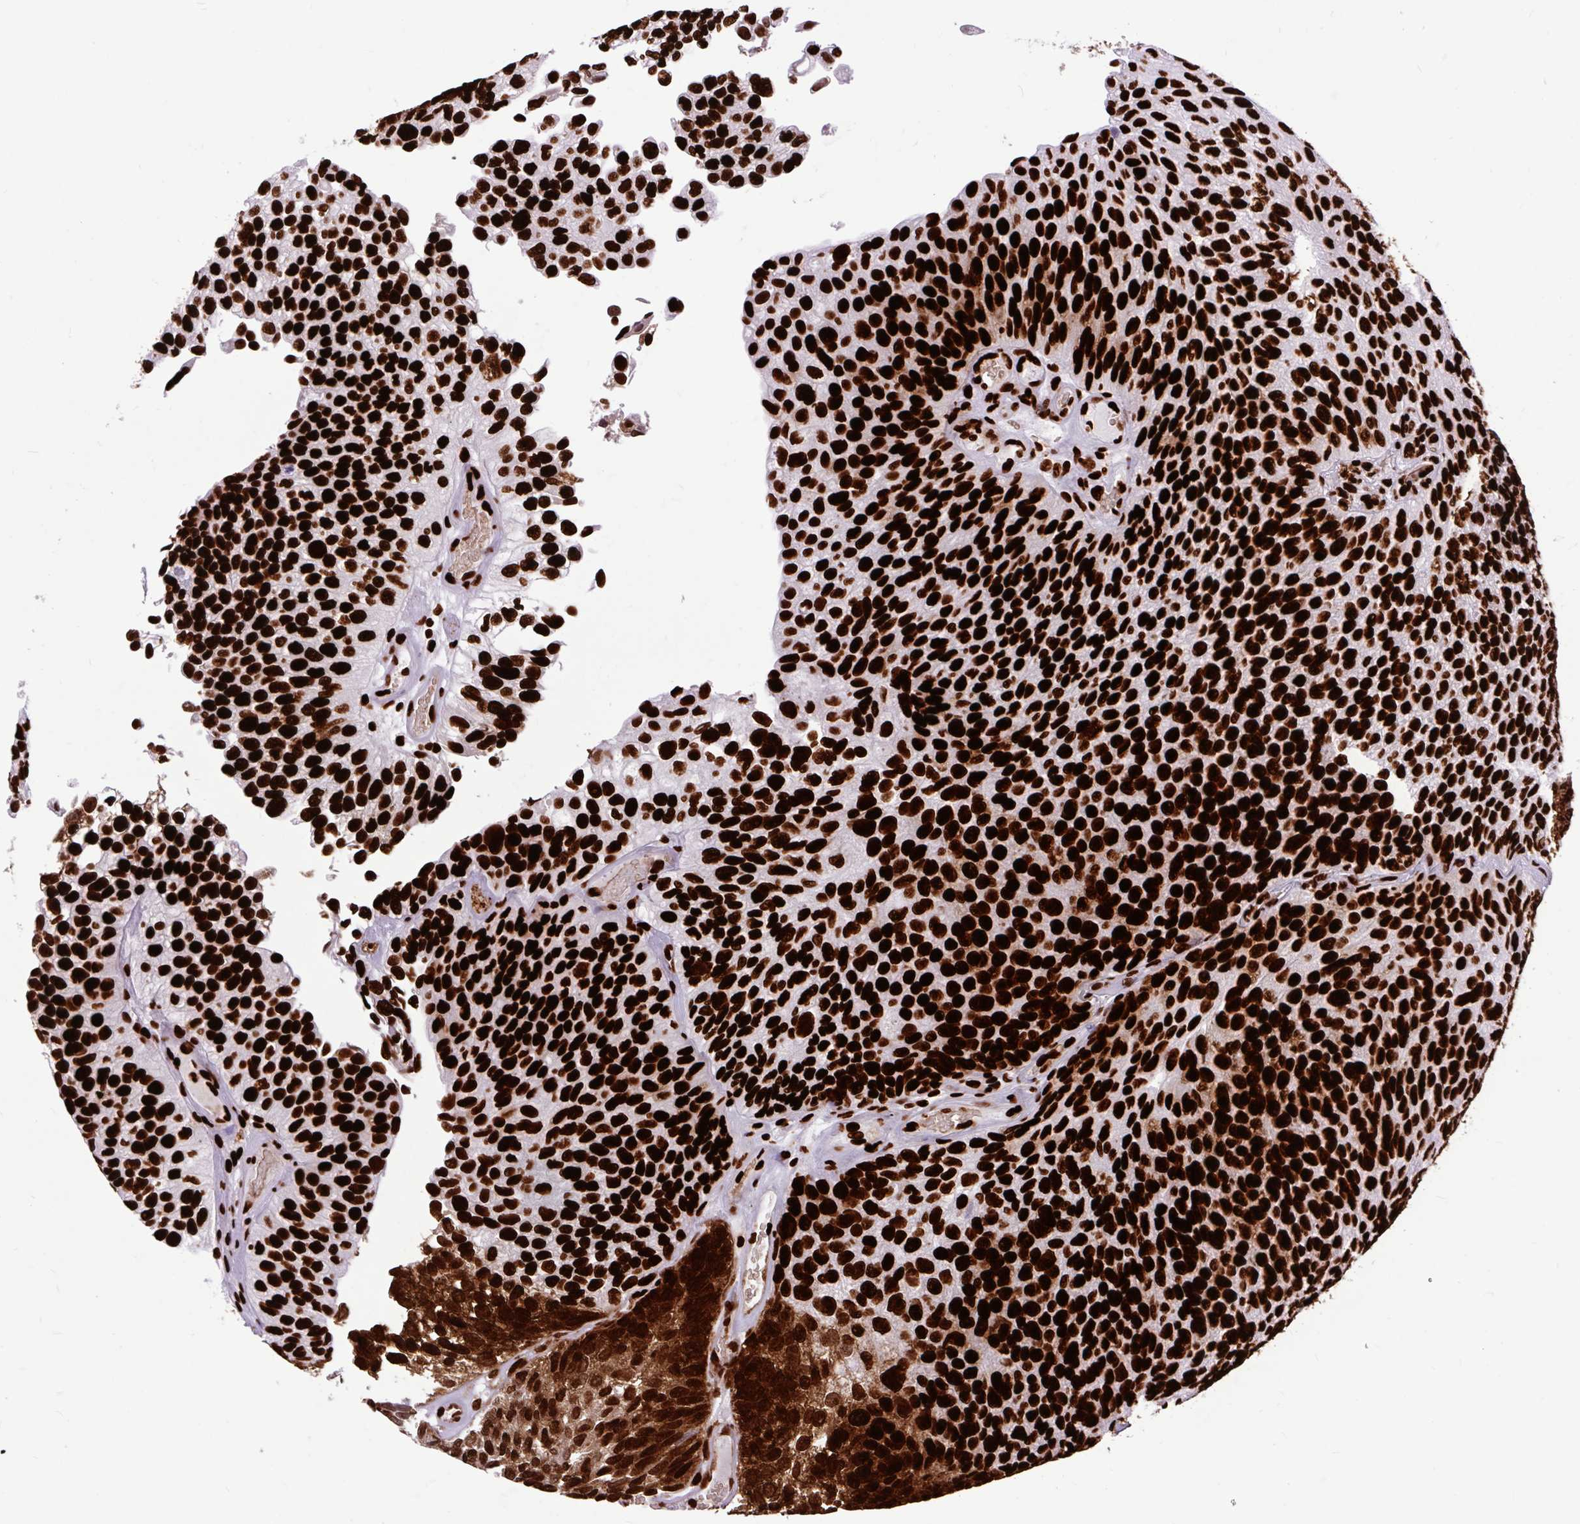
{"staining": {"intensity": "strong", "quantity": ">75%", "location": "nuclear"}, "tissue": "urothelial cancer", "cell_type": "Tumor cells", "image_type": "cancer", "snomed": [{"axis": "morphology", "description": "Urothelial carcinoma, NOS"}, {"axis": "topography", "description": "Urinary bladder"}], "caption": "Urothelial cancer stained with a brown dye displays strong nuclear positive staining in approximately >75% of tumor cells.", "gene": "FUS", "patient": {"sex": "male", "age": 87}}